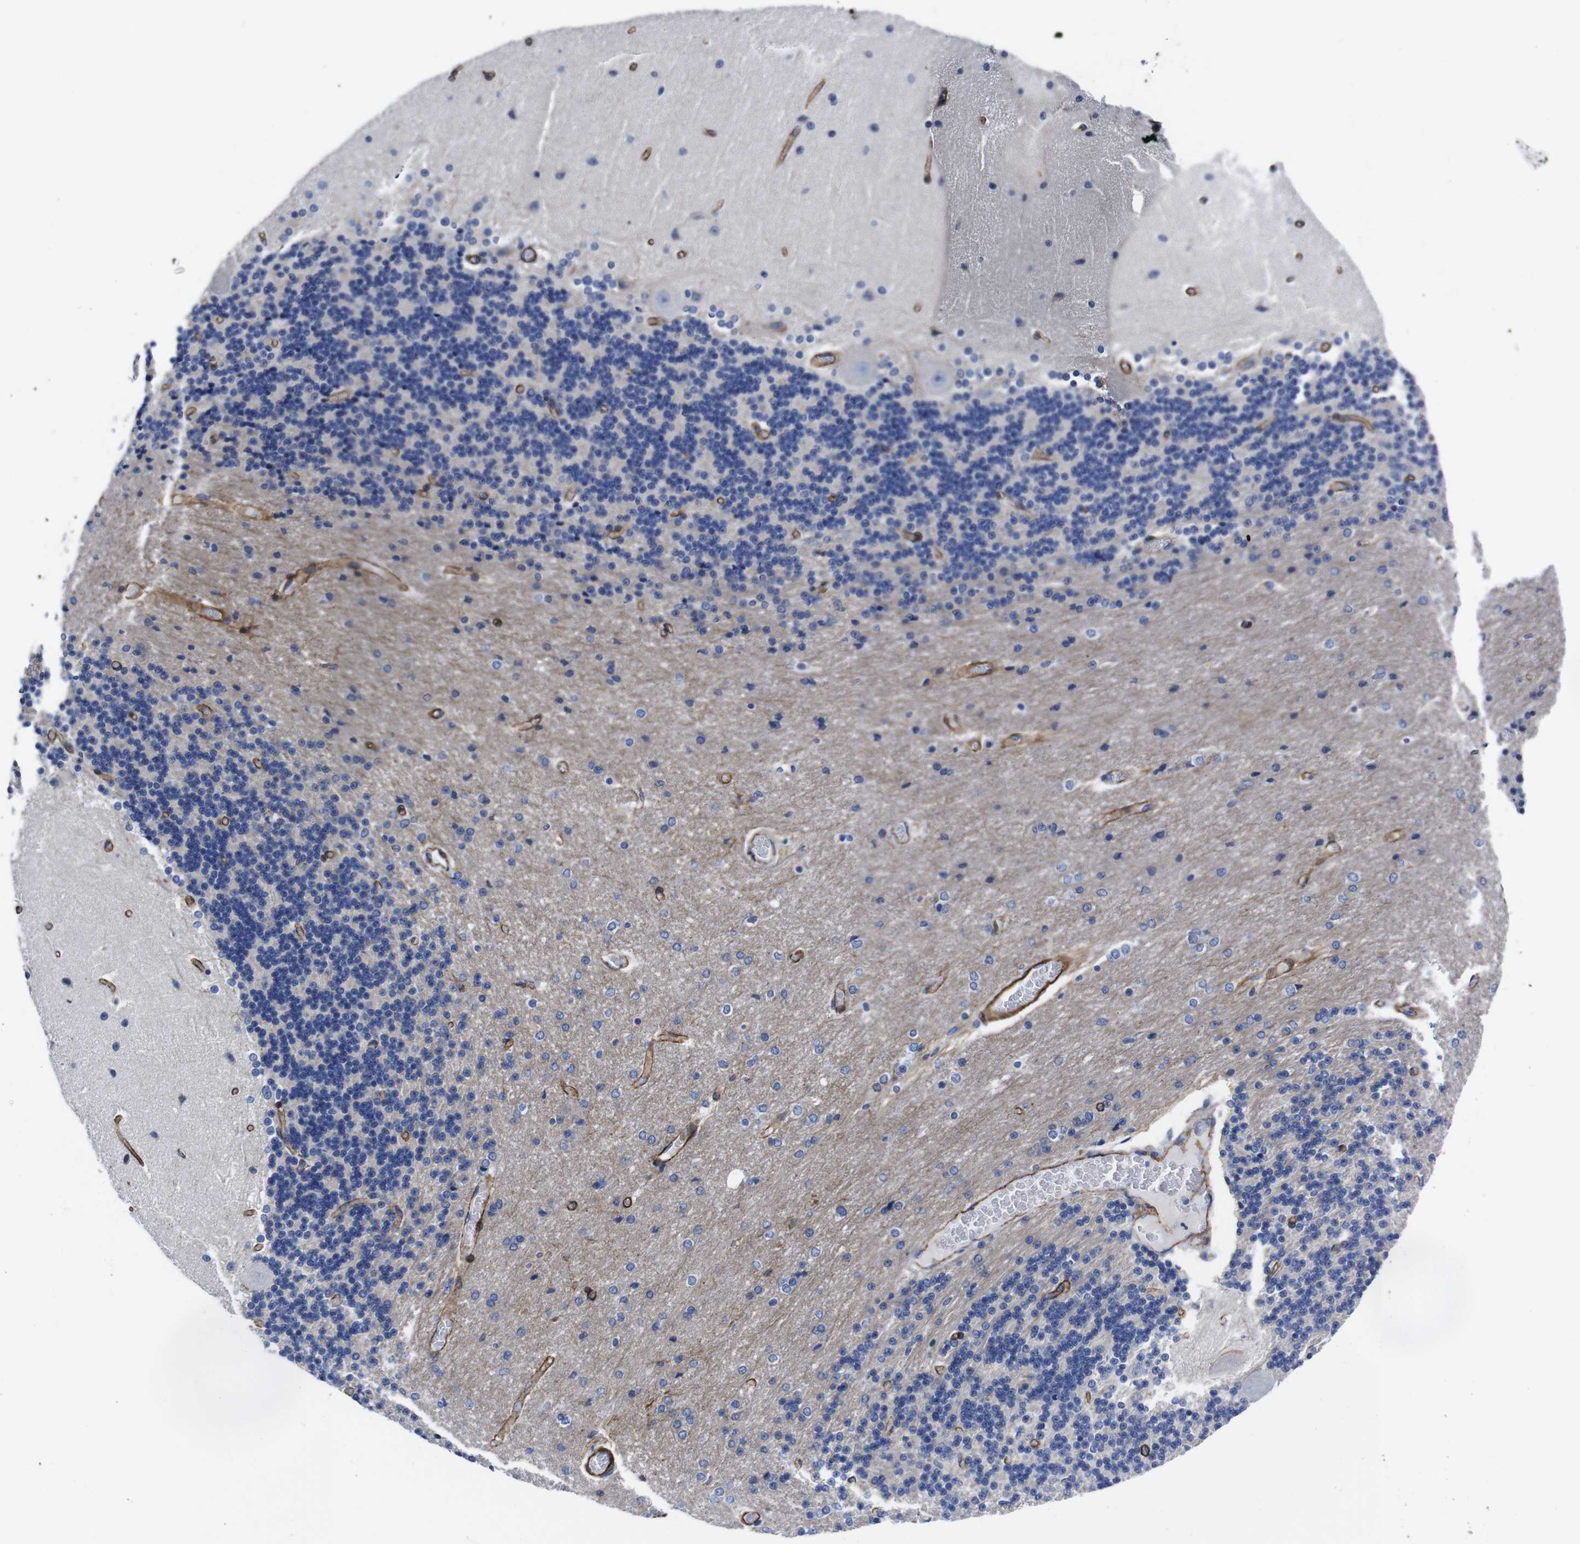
{"staining": {"intensity": "weak", "quantity": "<25%", "location": "cytoplasmic/membranous"}, "tissue": "cerebellum", "cell_type": "Cells in granular layer", "image_type": "normal", "snomed": [{"axis": "morphology", "description": "Normal tissue, NOS"}, {"axis": "topography", "description": "Cerebellum"}], "caption": "DAB (3,3'-diaminobenzidine) immunohistochemical staining of unremarkable human cerebellum exhibits no significant expression in cells in granular layer. (DAB (3,3'-diaminobenzidine) immunohistochemistry visualized using brightfield microscopy, high magnification).", "gene": "WNT10A", "patient": {"sex": "female", "age": 54}}